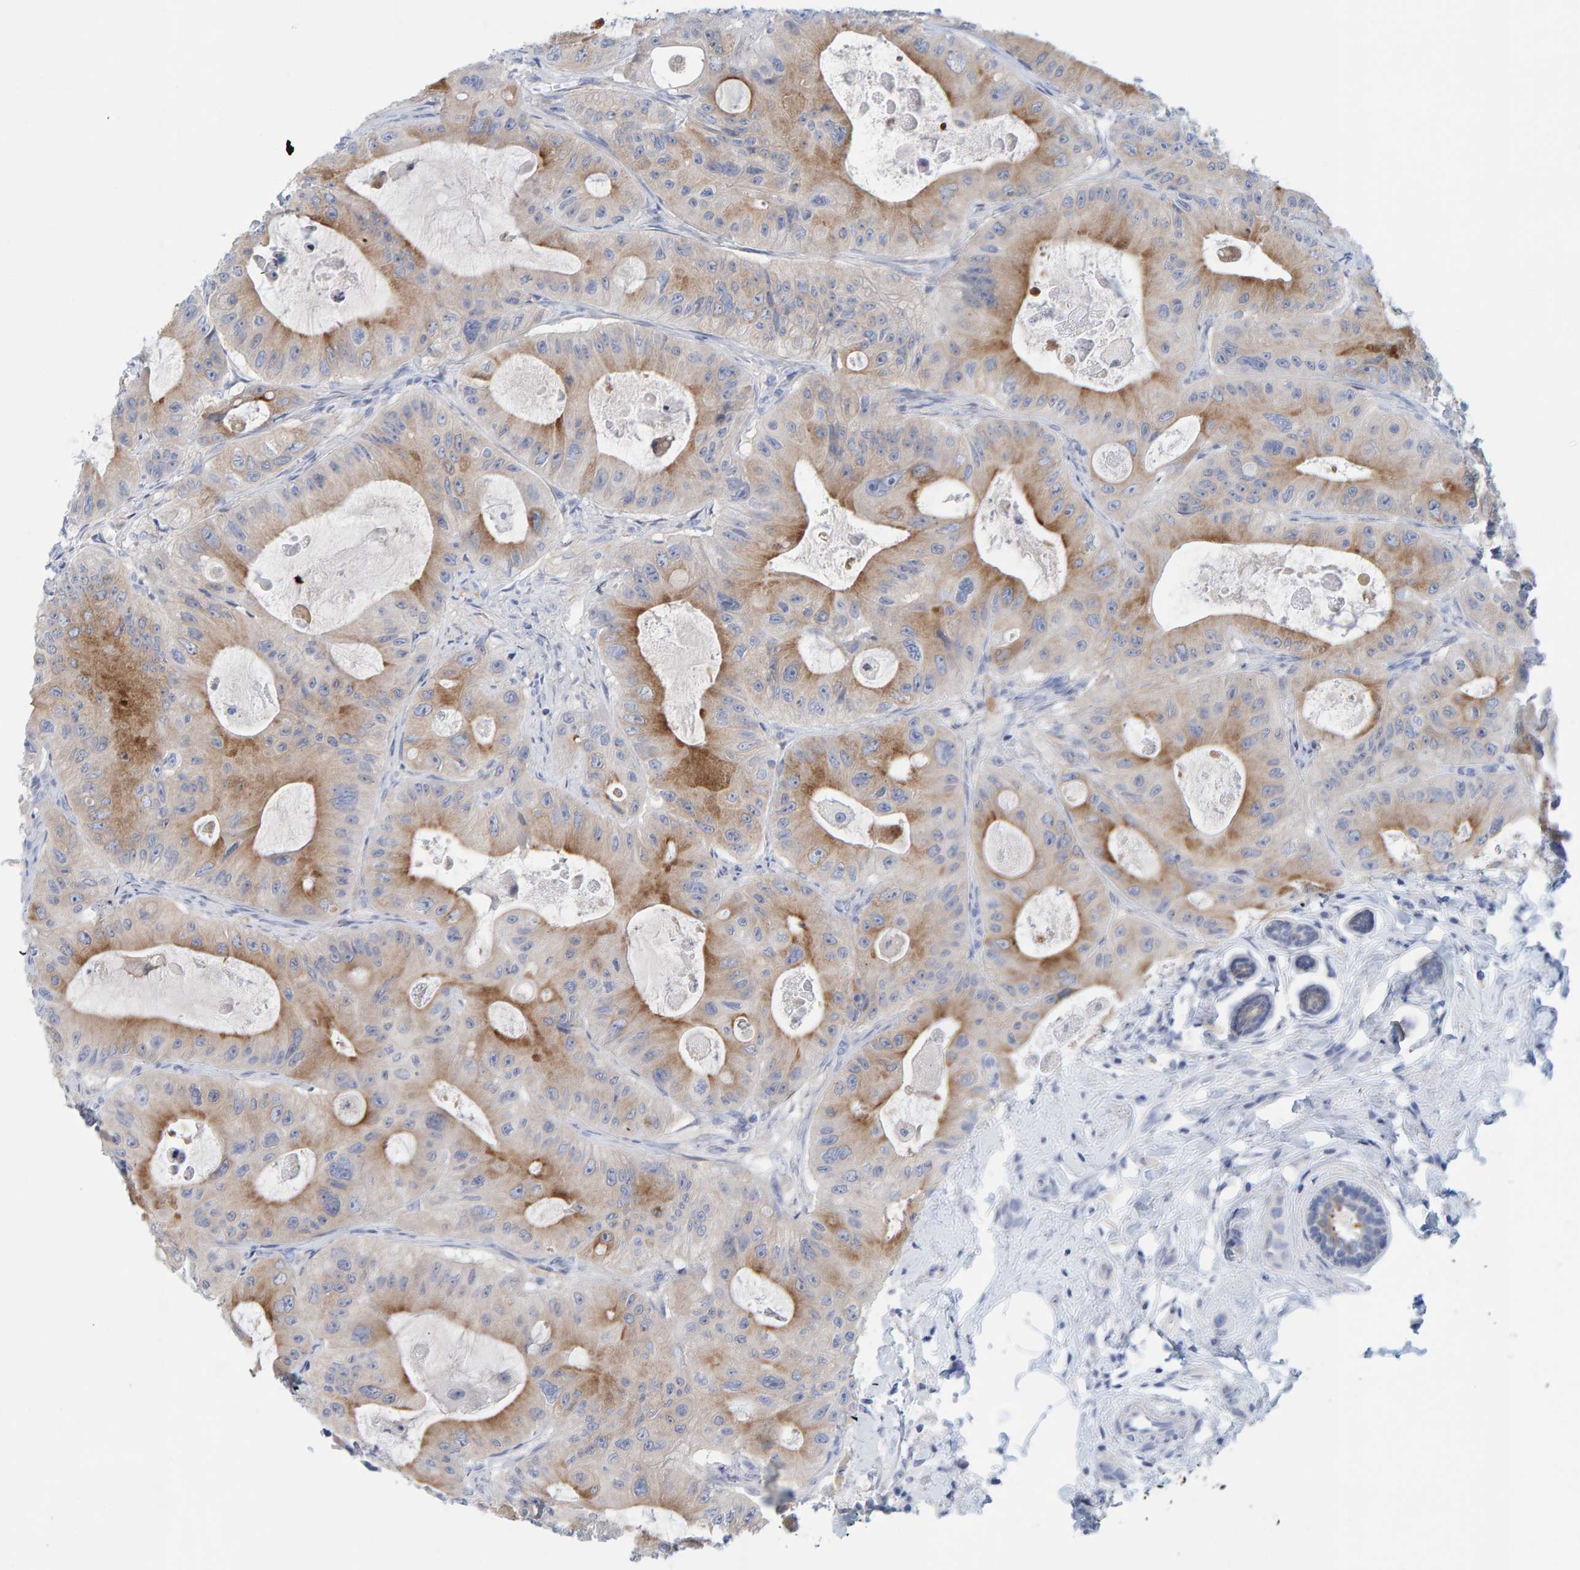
{"staining": {"intensity": "moderate", "quantity": ">75%", "location": "cytoplasmic/membranous"}, "tissue": "colorectal cancer", "cell_type": "Tumor cells", "image_type": "cancer", "snomed": [{"axis": "morphology", "description": "Adenocarcinoma, NOS"}, {"axis": "topography", "description": "Colon"}], "caption": "Colorectal cancer was stained to show a protein in brown. There is medium levels of moderate cytoplasmic/membranous staining in about >75% of tumor cells.", "gene": "KLHL11", "patient": {"sex": "female", "age": 46}}